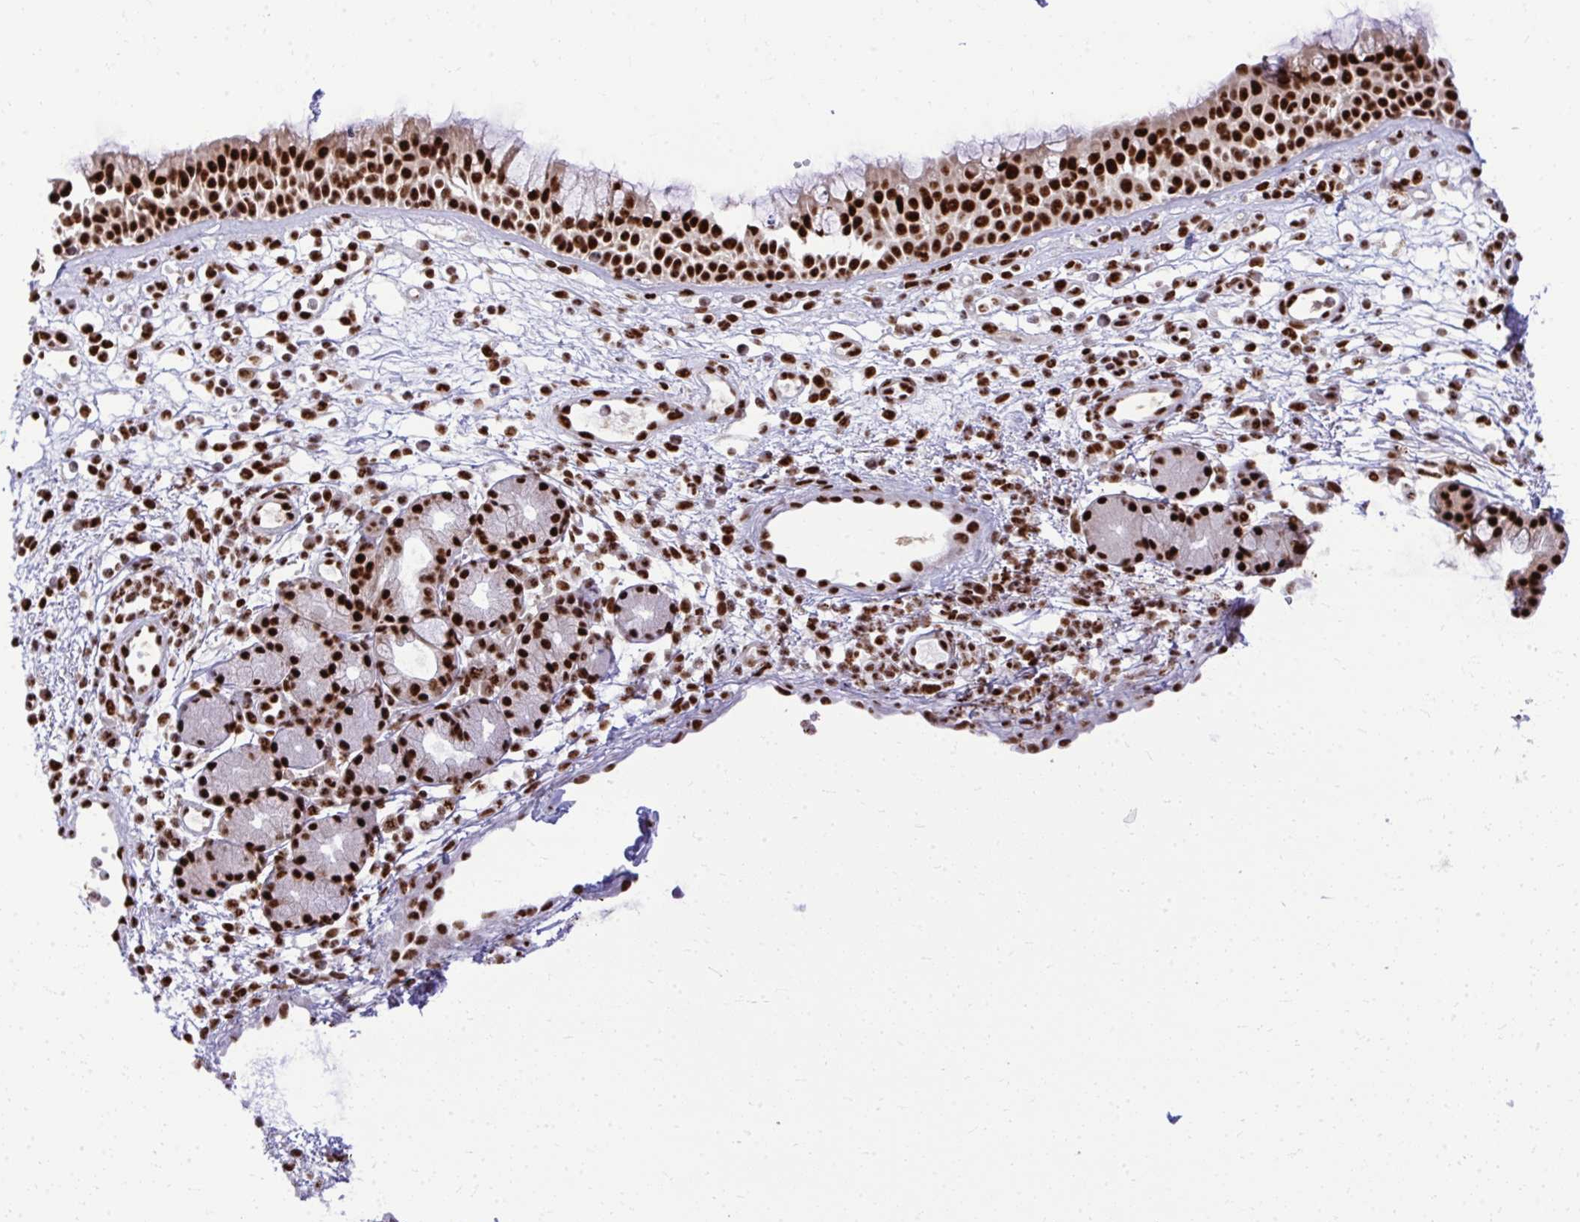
{"staining": {"intensity": "strong", "quantity": ">75%", "location": "nuclear"}, "tissue": "nasopharynx", "cell_type": "Respiratory epithelial cells", "image_type": "normal", "snomed": [{"axis": "morphology", "description": "Normal tissue, NOS"}, {"axis": "topography", "description": "Nasopharynx"}], "caption": "Immunohistochemical staining of normal human nasopharynx demonstrates high levels of strong nuclear expression in approximately >75% of respiratory epithelial cells. (IHC, brightfield microscopy, high magnification).", "gene": "PRPF19", "patient": {"sex": "female", "age": 70}}